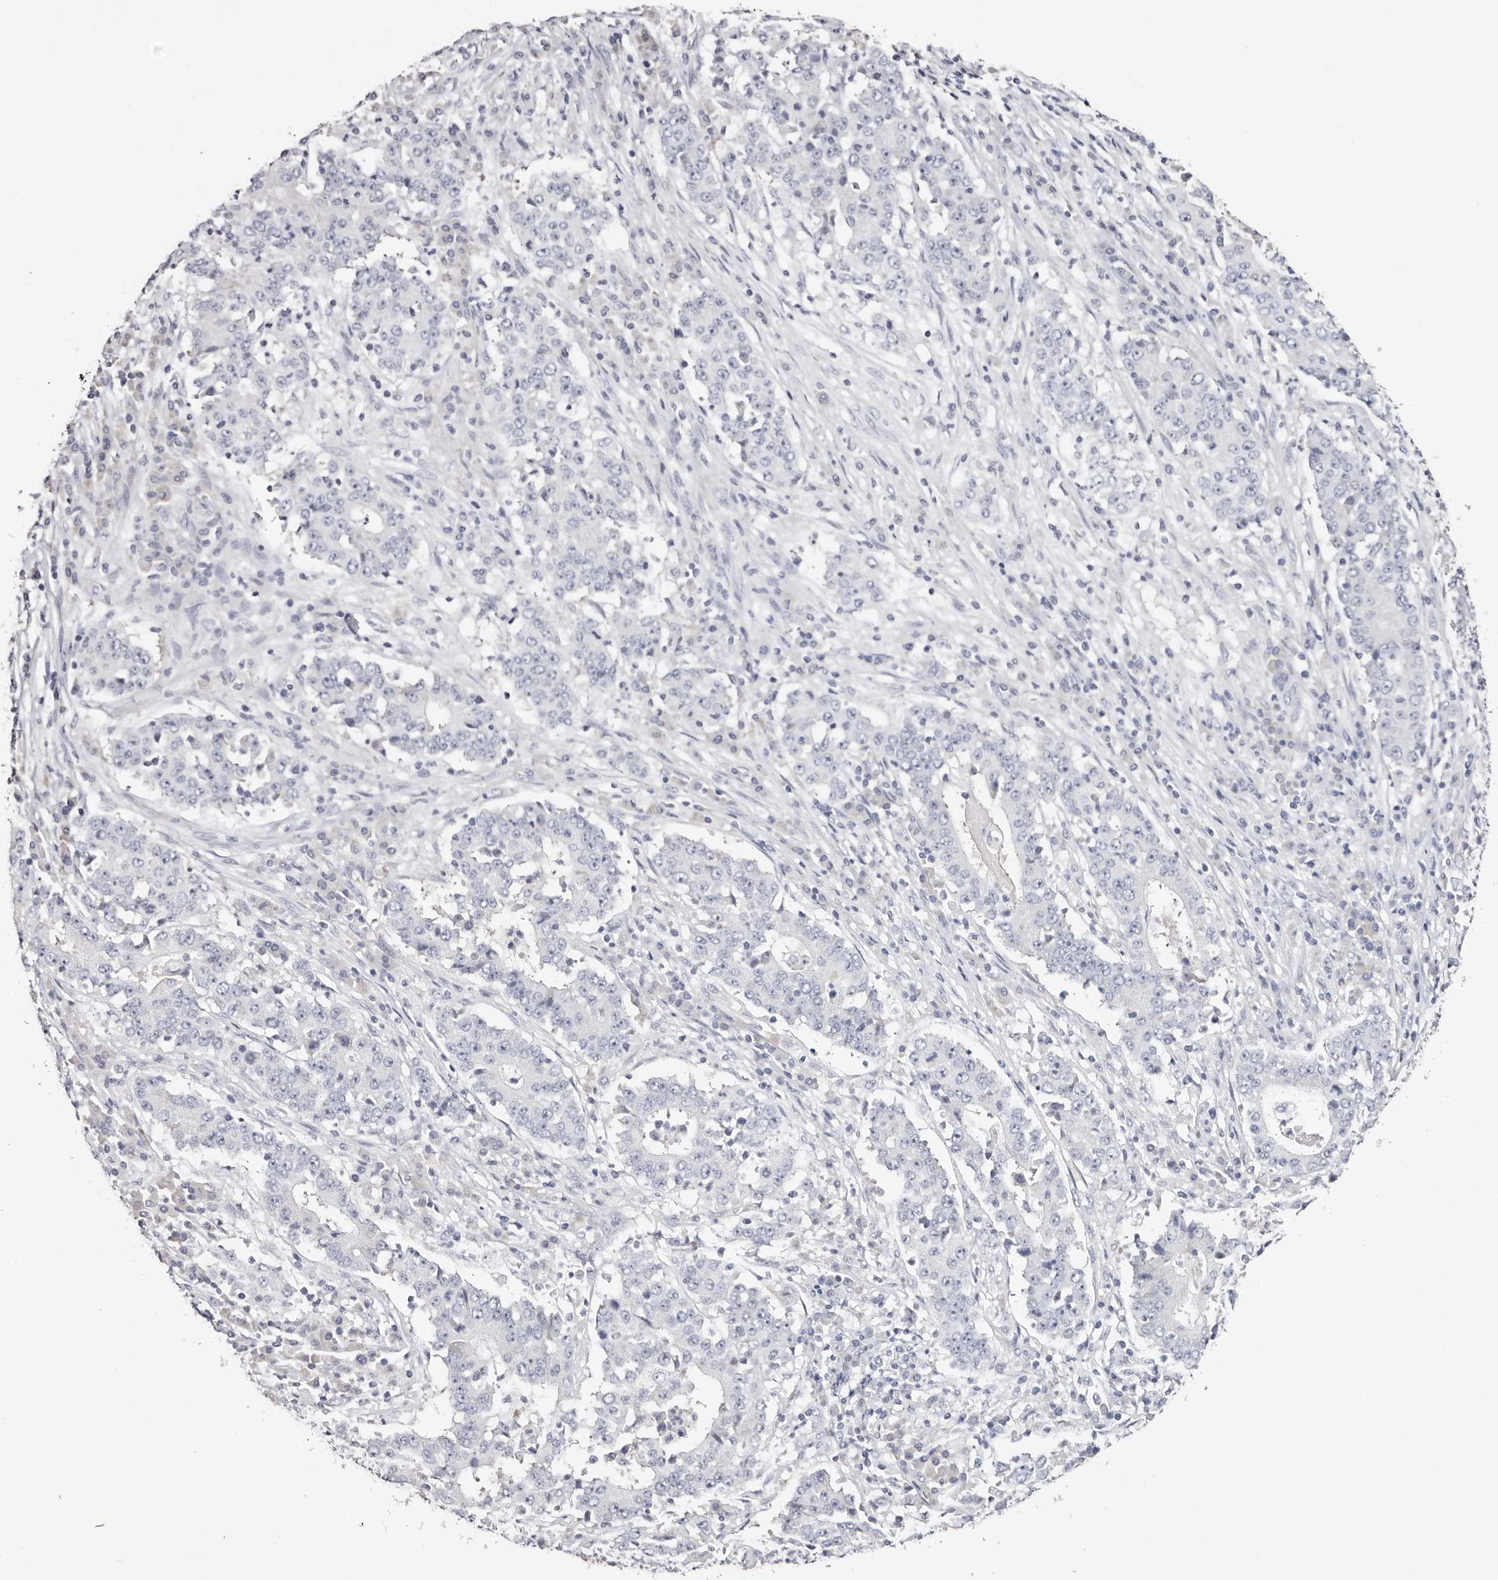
{"staining": {"intensity": "negative", "quantity": "none", "location": "none"}, "tissue": "stomach cancer", "cell_type": "Tumor cells", "image_type": "cancer", "snomed": [{"axis": "morphology", "description": "Adenocarcinoma, NOS"}, {"axis": "topography", "description": "Stomach"}], "caption": "A photomicrograph of adenocarcinoma (stomach) stained for a protein shows no brown staining in tumor cells. (Stains: DAB immunohistochemistry (IHC) with hematoxylin counter stain, Microscopy: brightfield microscopy at high magnification).", "gene": "ROM1", "patient": {"sex": "male", "age": 59}}